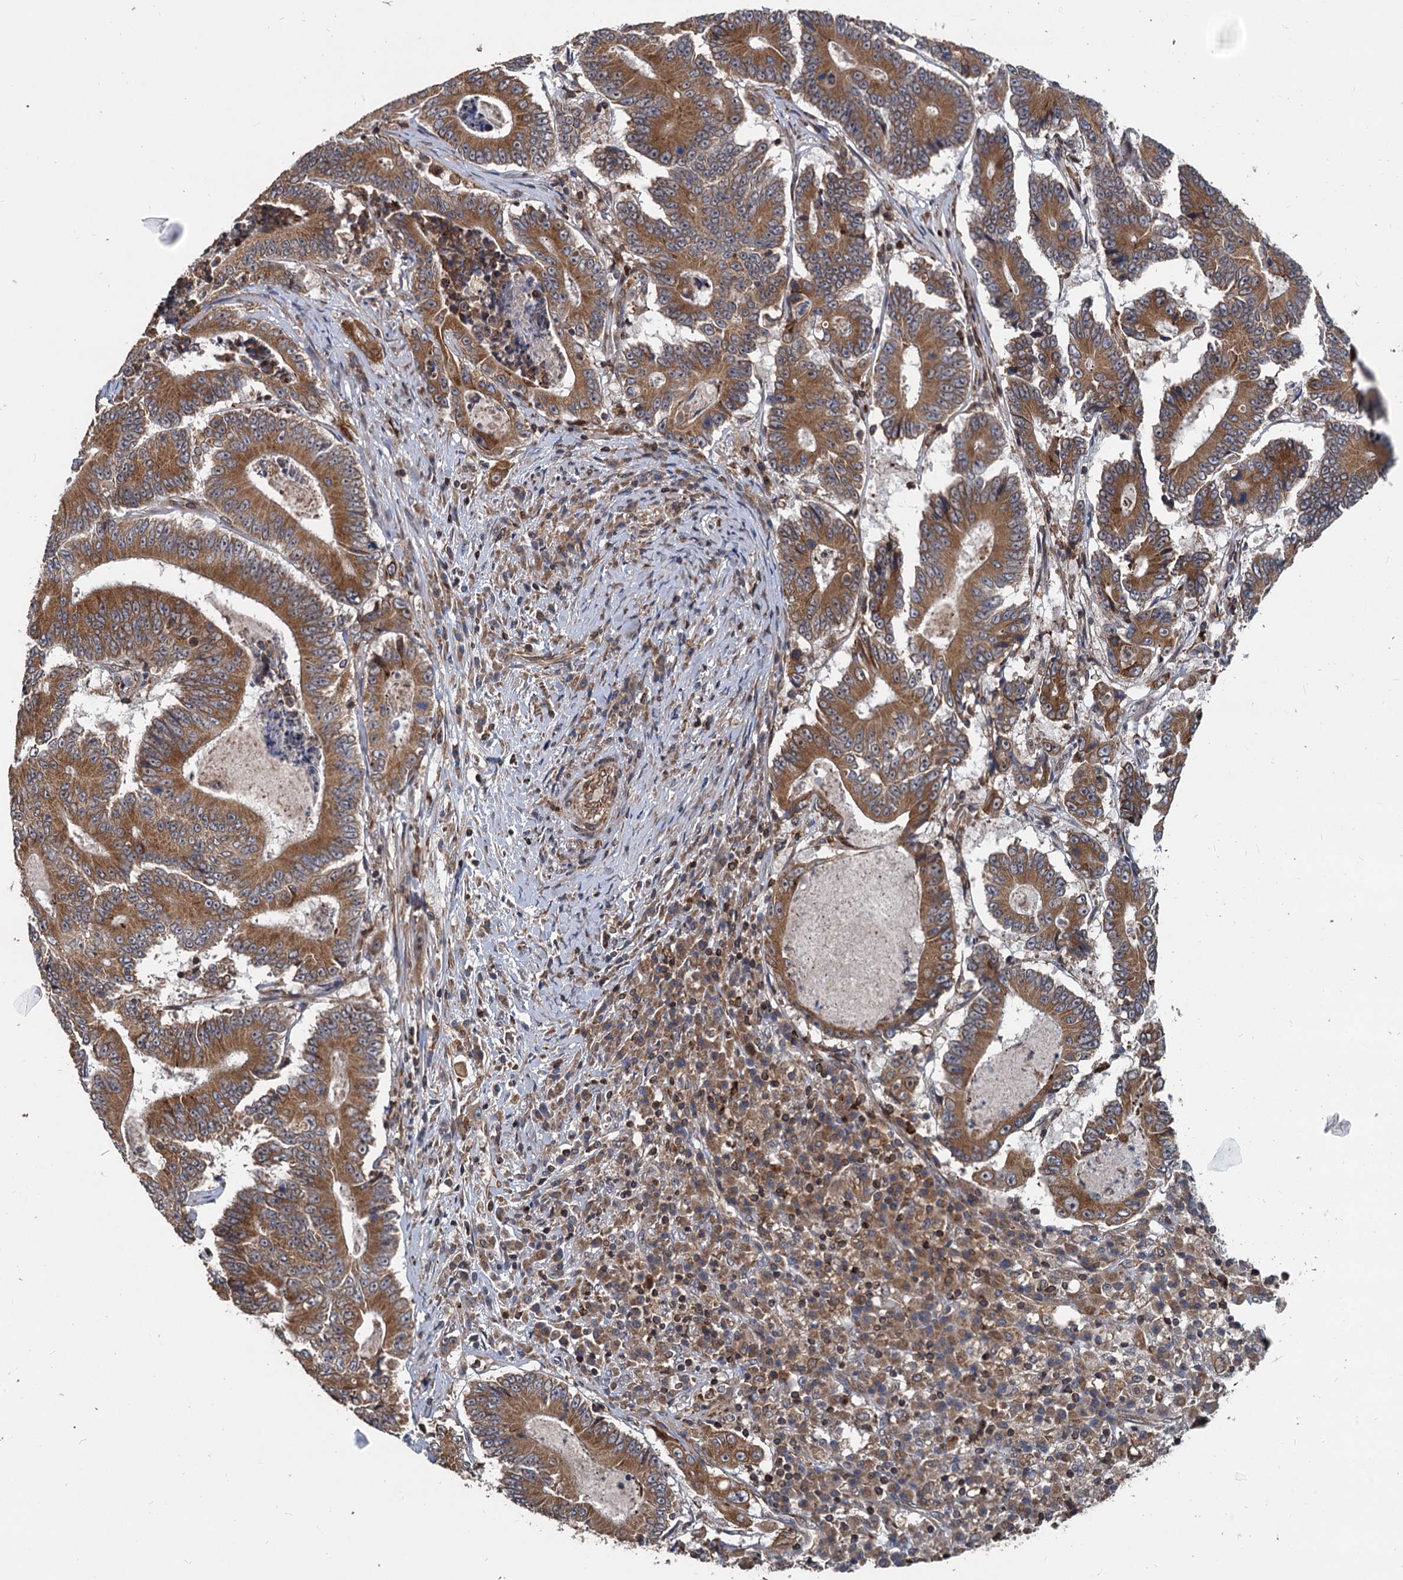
{"staining": {"intensity": "strong", "quantity": ">75%", "location": "cytoplasmic/membranous"}, "tissue": "colorectal cancer", "cell_type": "Tumor cells", "image_type": "cancer", "snomed": [{"axis": "morphology", "description": "Adenocarcinoma, NOS"}, {"axis": "topography", "description": "Colon"}], "caption": "This histopathology image demonstrates immunohistochemistry staining of adenocarcinoma (colorectal), with high strong cytoplasmic/membranous expression in approximately >75% of tumor cells.", "gene": "STIM1", "patient": {"sex": "male", "age": 83}}